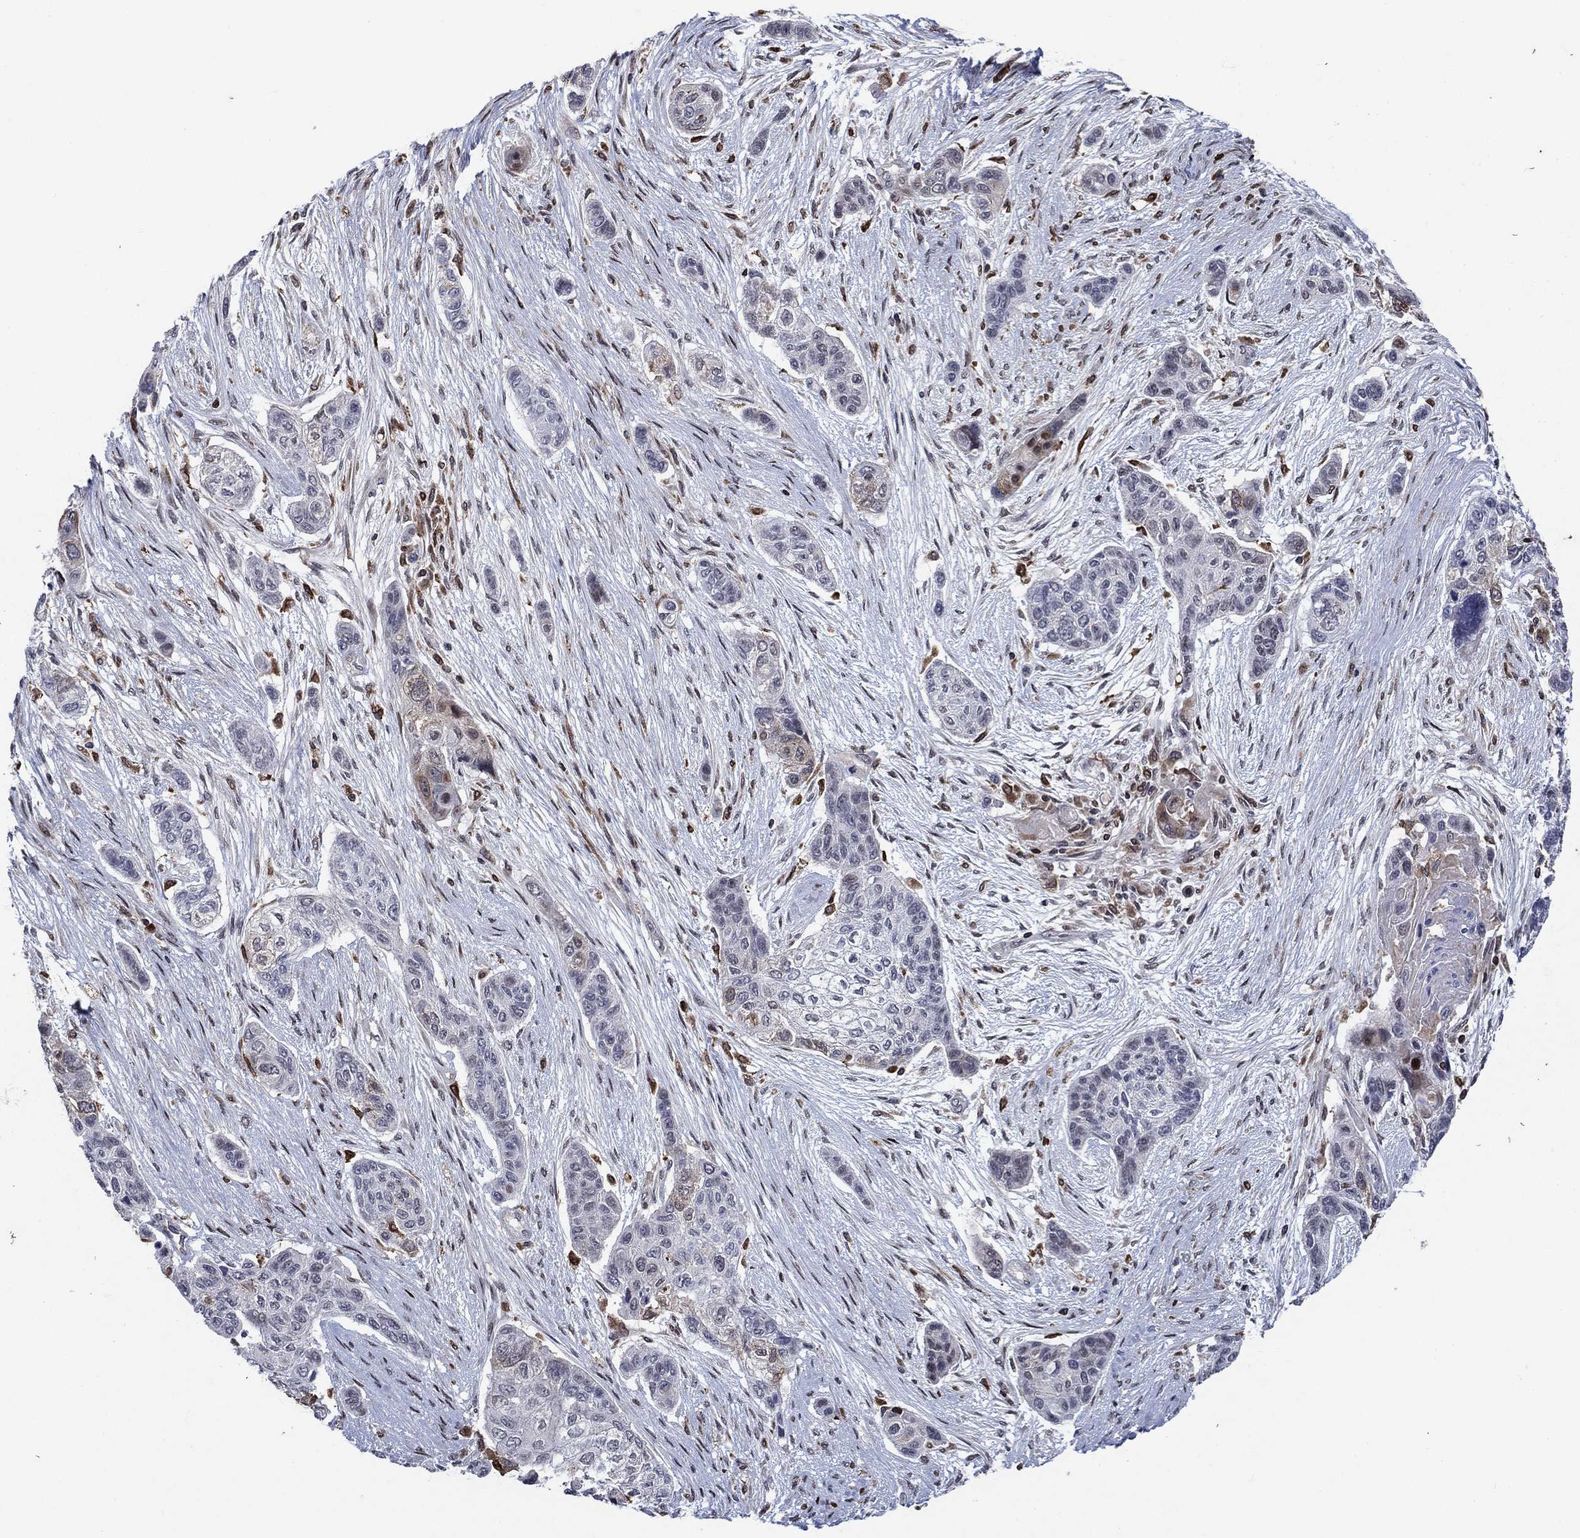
{"staining": {"intensity": "moderate", "quantity": "<25%", "location": "cytoplasmic/membranous"}, "tissue": "lung cancer", "cell_type": "Tumor cells", "image_type": "cancer", "snomed": [{"axis": "morphology", "description": "Squamous cell carcinoma, NOS"}, {"axis": "topography", "description": "Lung"}], "caption": "Immunohistochemical staining of squamous cell carcinoma (lung) shows moderate cytoplasmic/membranous protein staining in about <25% of tumor cells.", "gene": "DHRS7", "patient": {"sex": "male", "age": 69}}